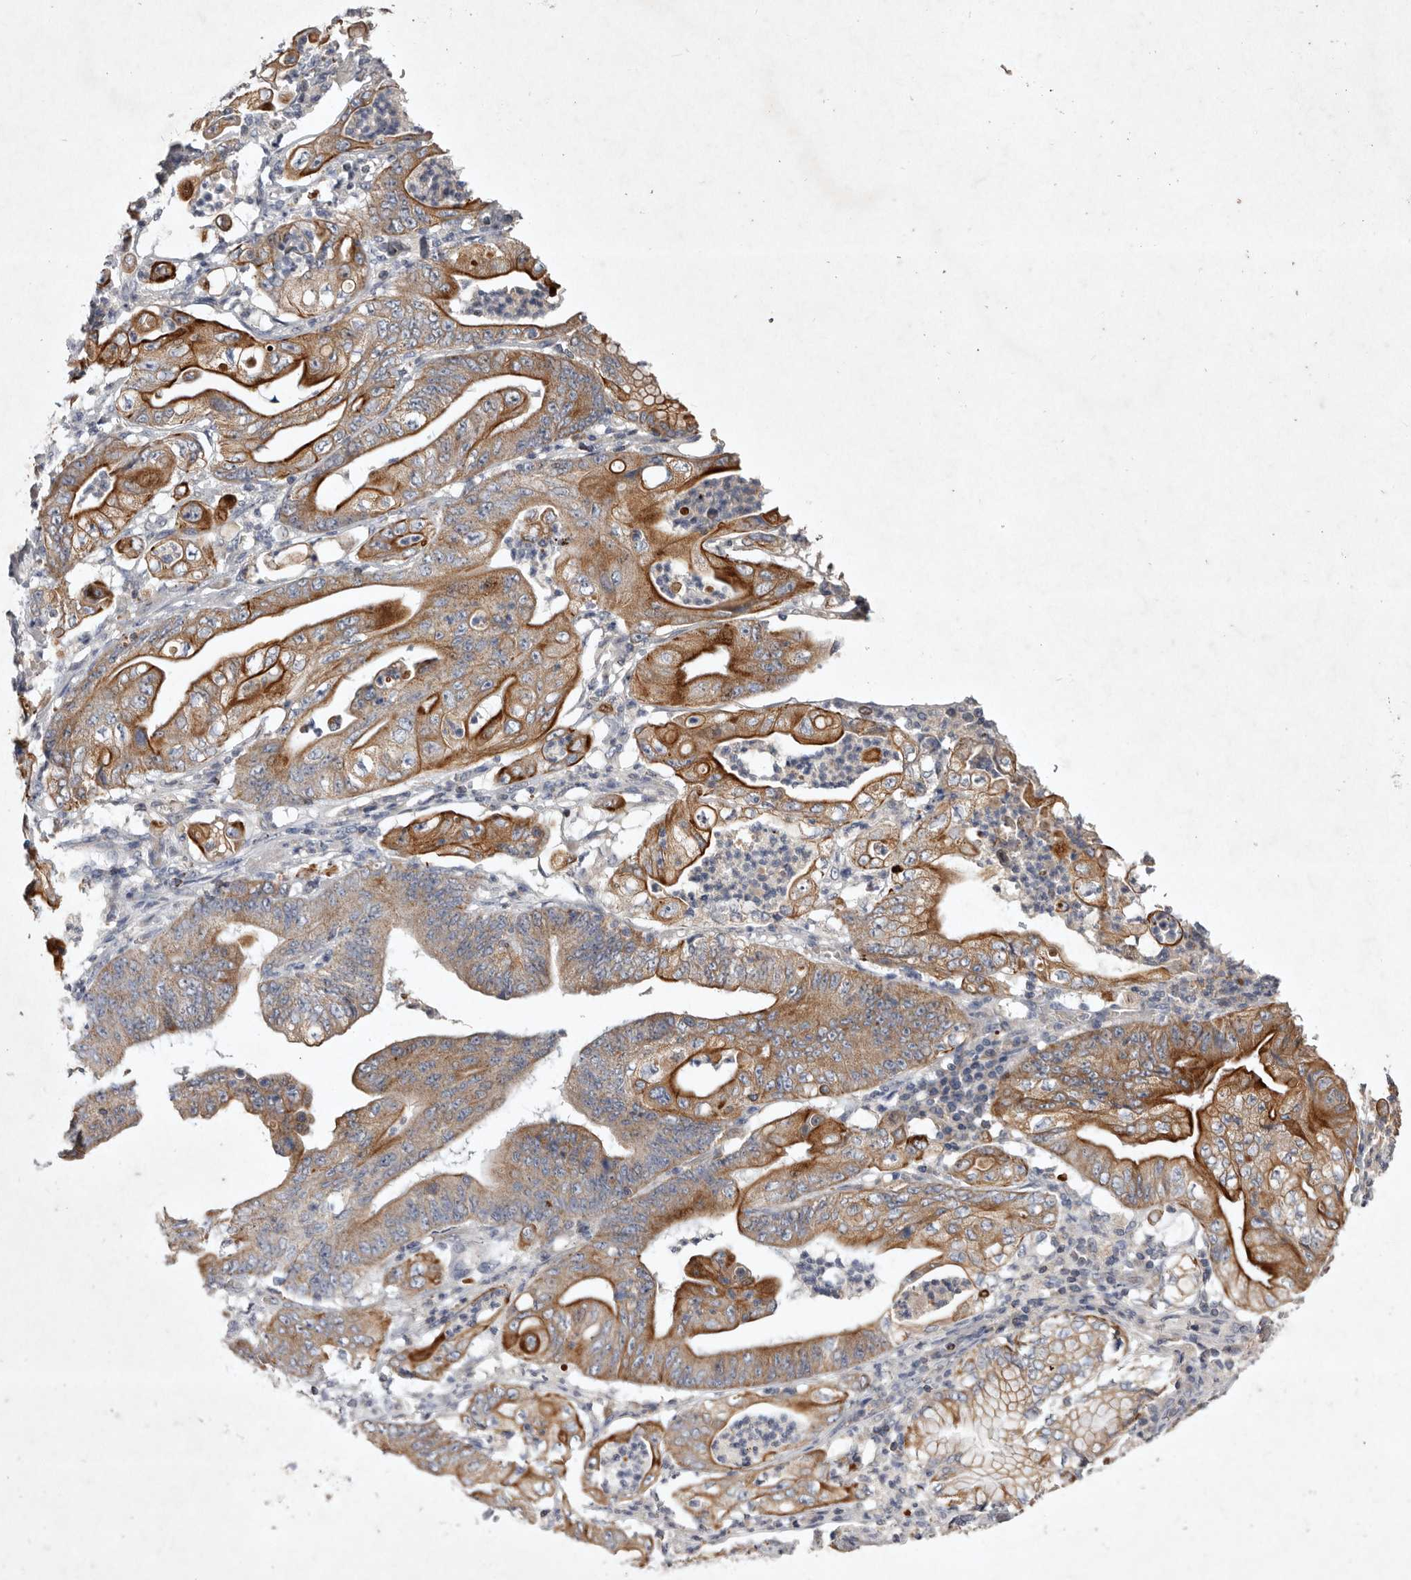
{"staining": {"intensity": "moderate", "quantity": "25%-75%", "location": "cytoplasmic/membranous"}, "tissue": "stomach cancer", "cell_type": "Tumor cells", "image_type": "cancer", "snomed": [{"axis": "morphology", "description": "Adenocarcinoma, NOS"}, {"axis": "topography", "description": "Stomach"}], "caption": "Human adenocarcinoma (stomach) stained for a protein (brown) displays moderate cytoplasmic/membranous positive staining in about 25%-75% of tumor cells.", "gene": "TNFSF14", "patient": {"sex": "female", "age": 73}}